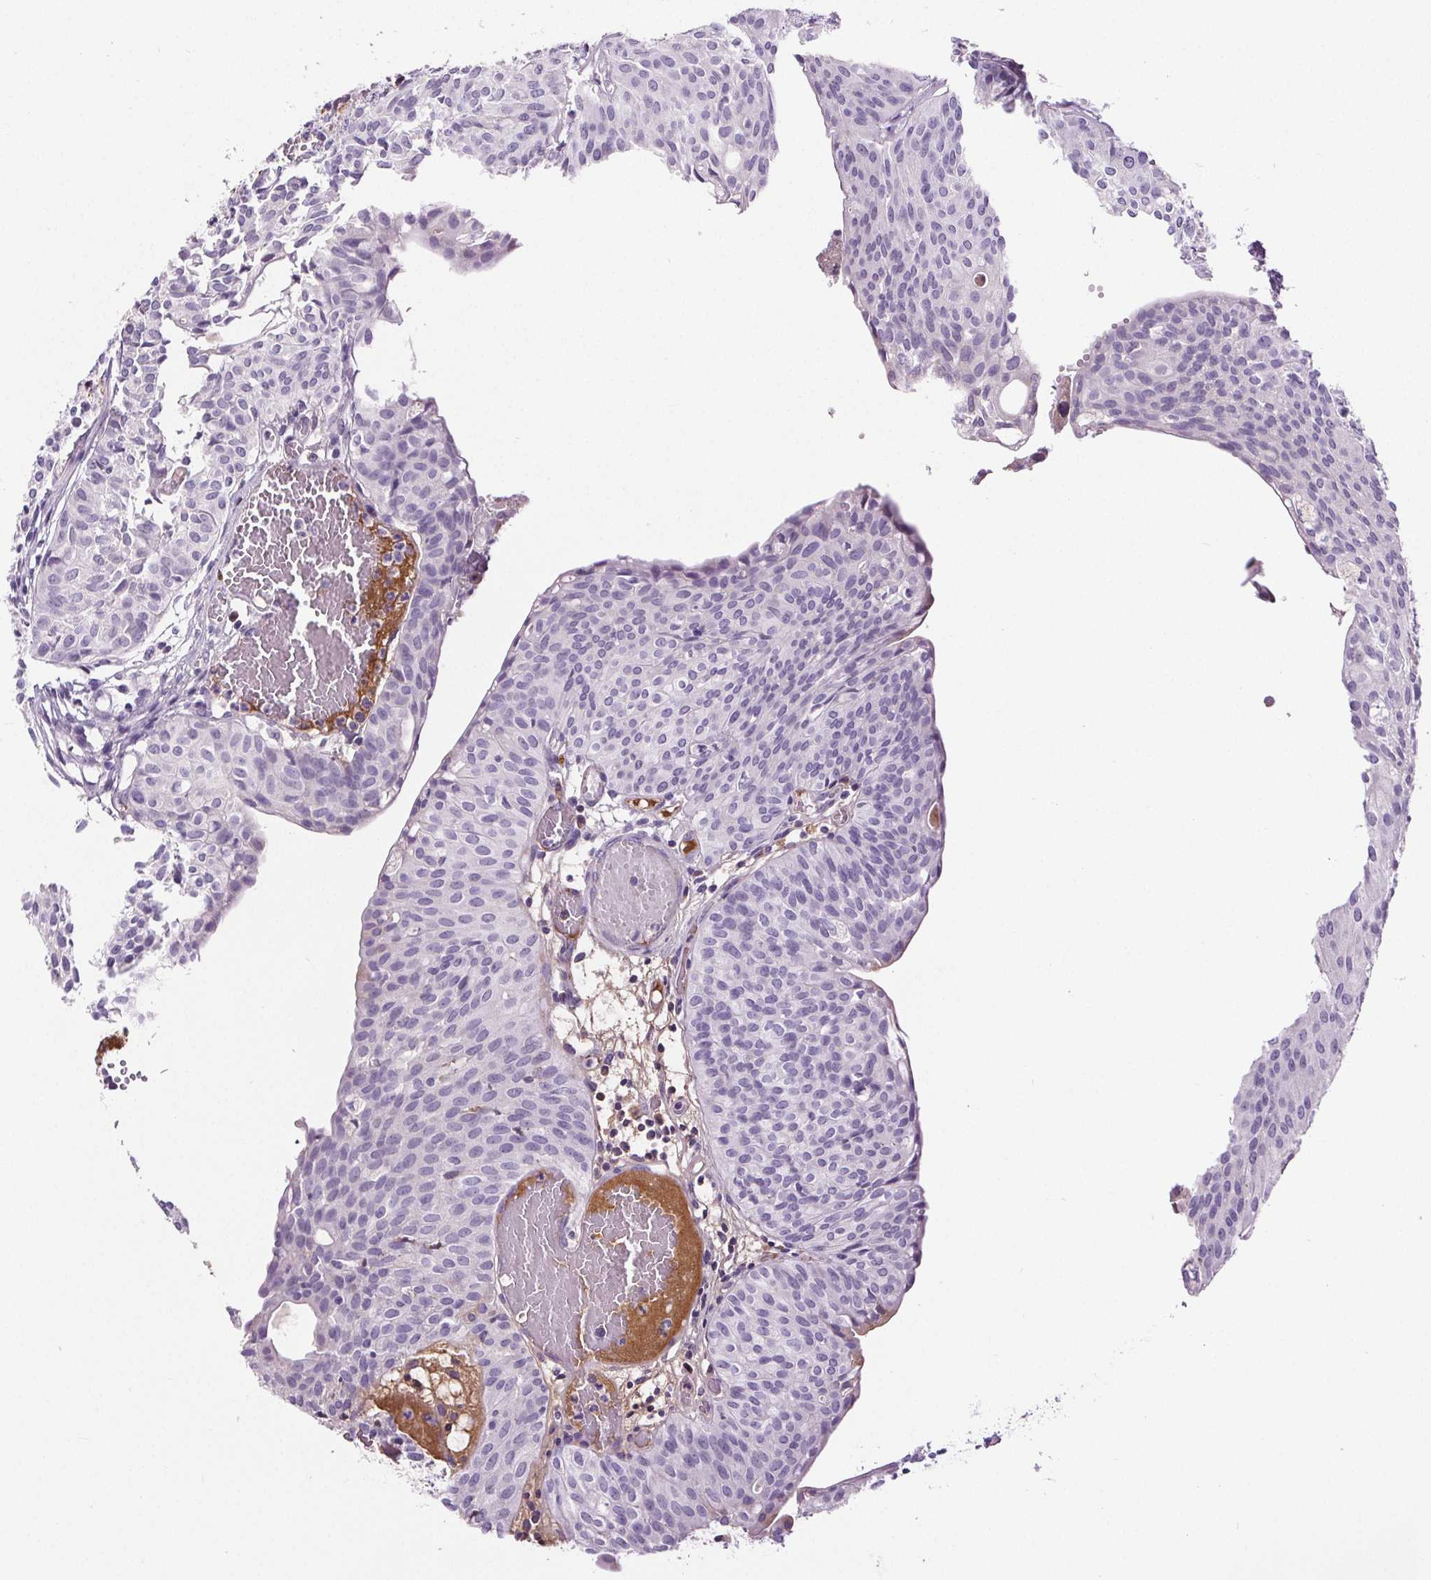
{"staining": {"intensity": "negative", "quantity": "none", "location": "none"}, "tissue": "urothelial cancer", "cell_type": "Tumor cells", "image_type": "cancer", "snomed": [{"axis": "morphology", "description": "Urothelial carcinoma, High grade"}, {"axis": "topography", "description": "Urinary bladder"}], "caption": "Urothelial cancer stained for a protein using IHC exhibits no expression tumor cells.", "gene": "CD5L", "patient": {"sex": "male", "age": 57}}